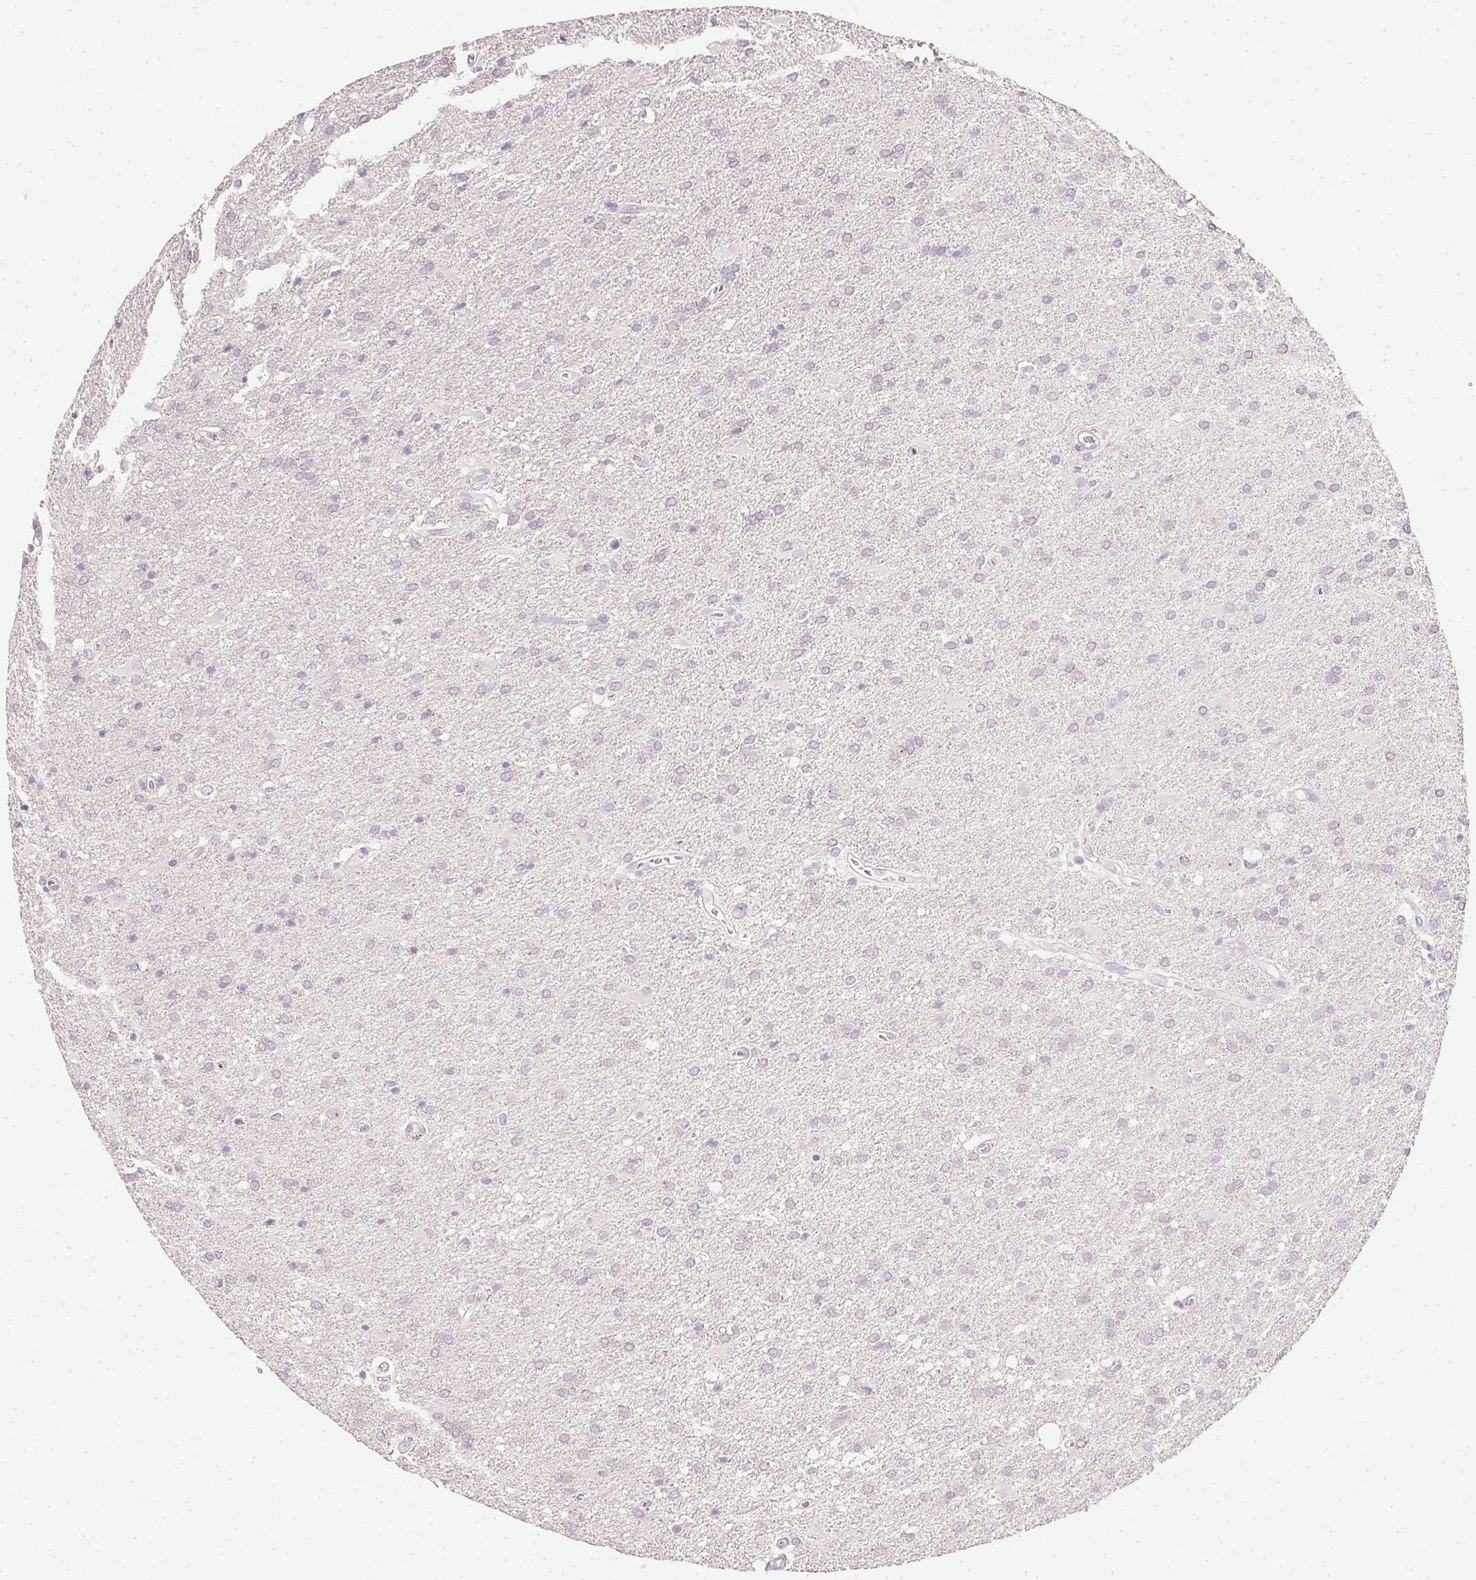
{"staining": {"intensity": "negative", "quantity": "none", "location": "none"}, "tissue": "glioma", "cell_type": "Tumor cells", "image_type": "cancer", "snomed": [{"axis": "morphology", "description": "Glioma, malignant, Low grade"}, {"axis": "topography", "description": "Brain"}], "caption": "An image of glioma stained for a protein reveals no brown staining in tumor cells.", "gene": "ZBBX", "patient": {"sex": "male", "age": 66}}